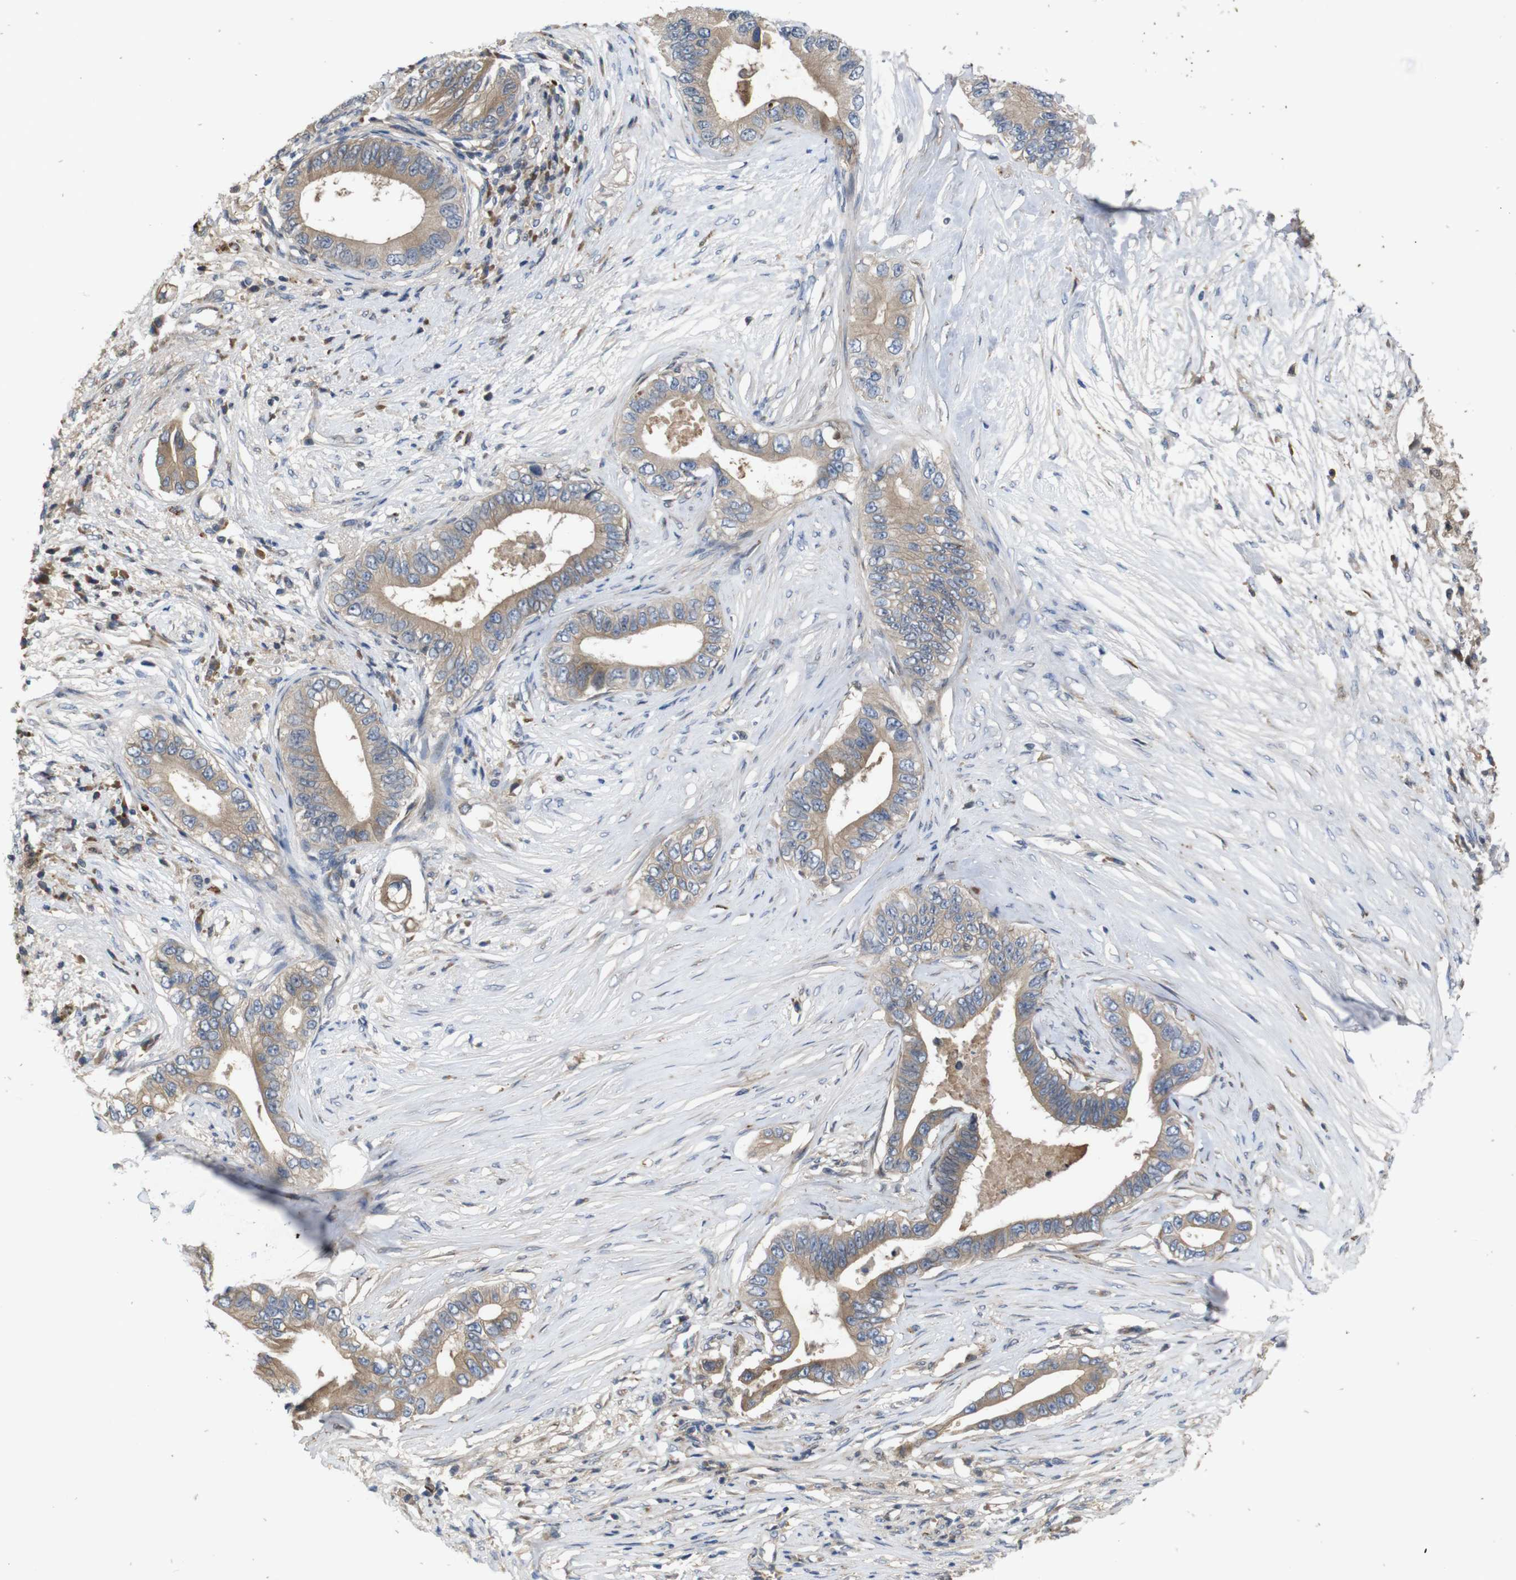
{"staining": {"intensity": "moderate", "quantity": ">75%", "location": "cytoplasmic/membranous"}, "tissue": "pancreatic cancer", "cell_type": "Tumor cells", "image_type": "cancer", "snomed": [{"axis": "morphology", "description": "Adenocarcinoma, NOS"}, {"axis": "topography", "description": "Pancreas"}], "caption": "Human pancreatic cancer (adenocarcinoma) stained for a protein (brown) reveals moderate cytoplasmic/membranous positive staining in approximately >75% of tumor cells.", "gene": "PTPN1", "patient": {"sex": "male", "age": 77}}